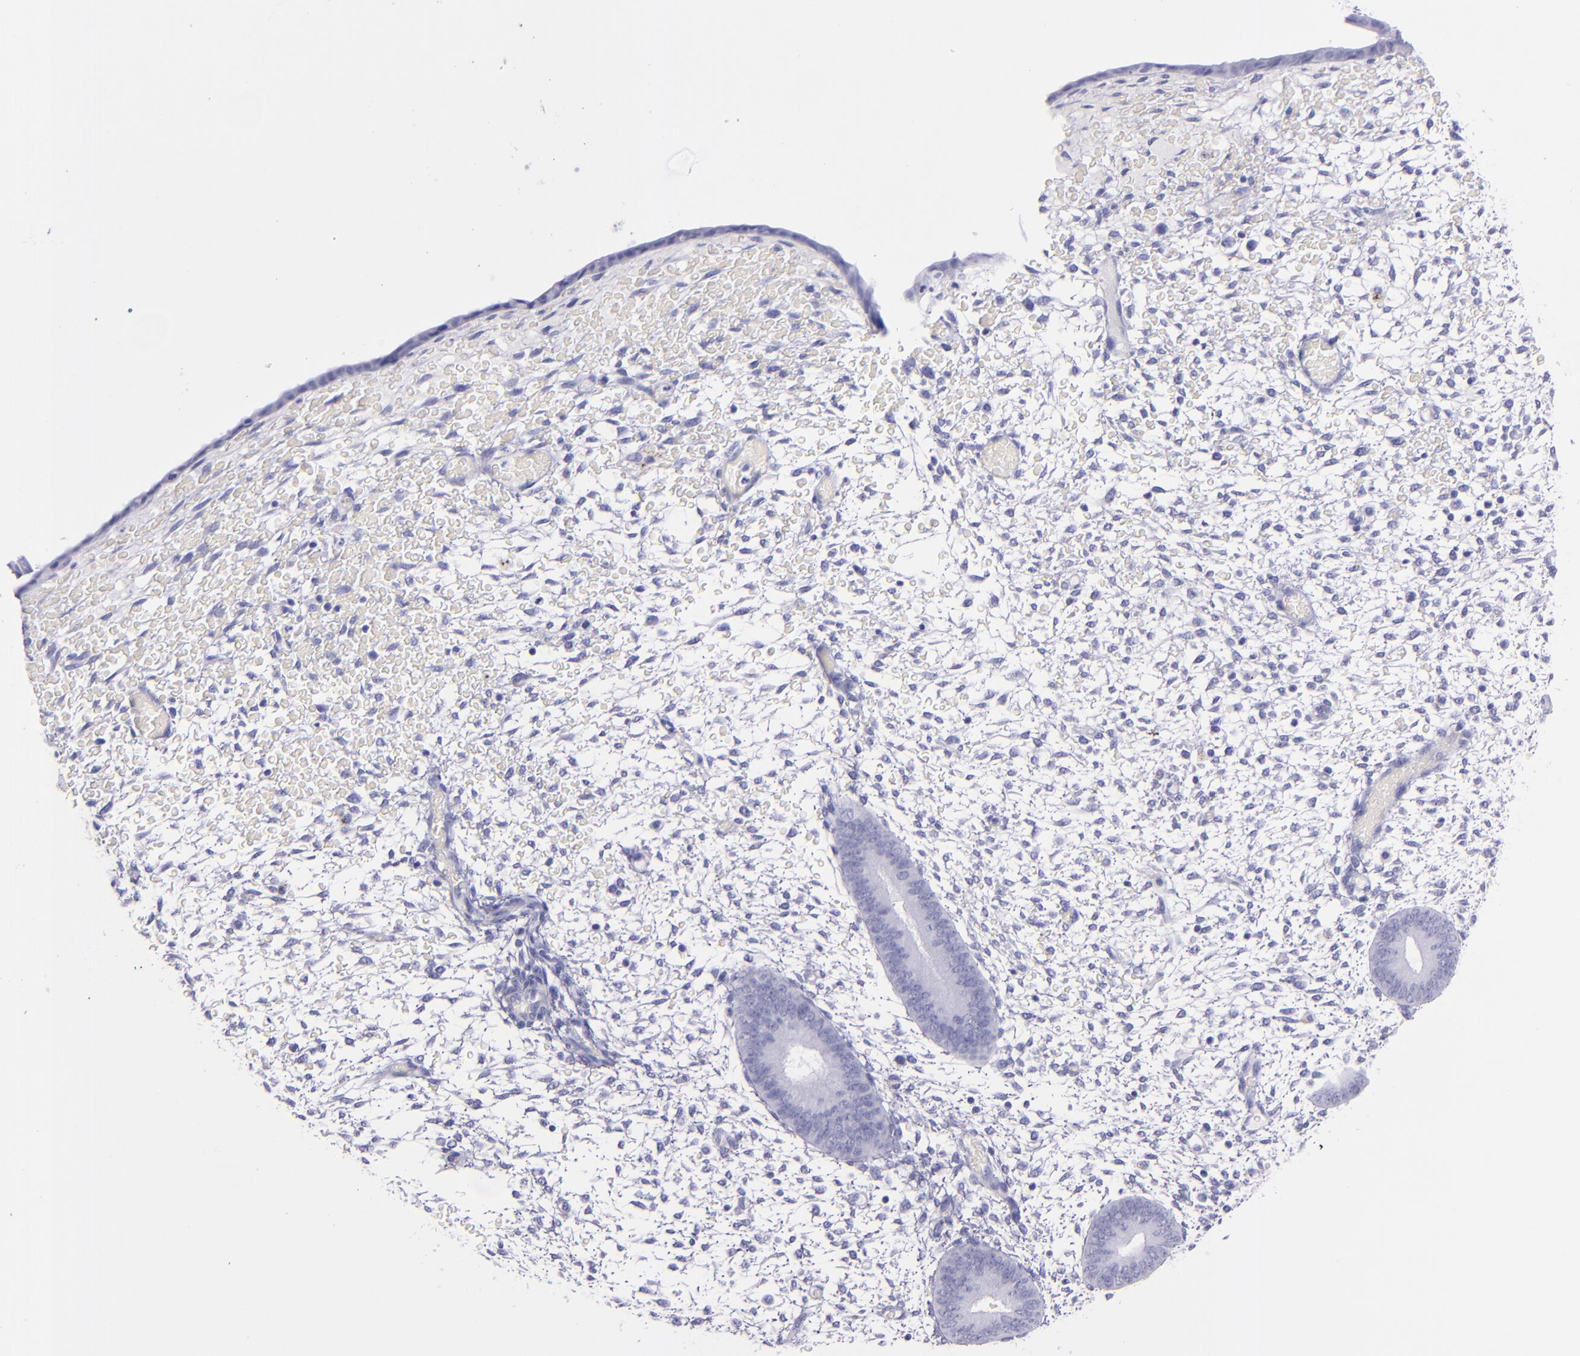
{"staining": {"intensity": "negative", "quantity": "none", "location": "none"}, "tissue": "endometrium", "cell_type": "Cells in endometrial stroma", "image_type": "normal", "snomed": [{"axis": "morphology", "description": "Normal tissue, NOS"}, {"axis": "topography", "description": "Endometrium"}], "caption": "Cells in endometrial stroma show no significant expression in unremarkable endometrium.", "gene": "SFTPB", "patient": {"sex": "female", "age": 42}}